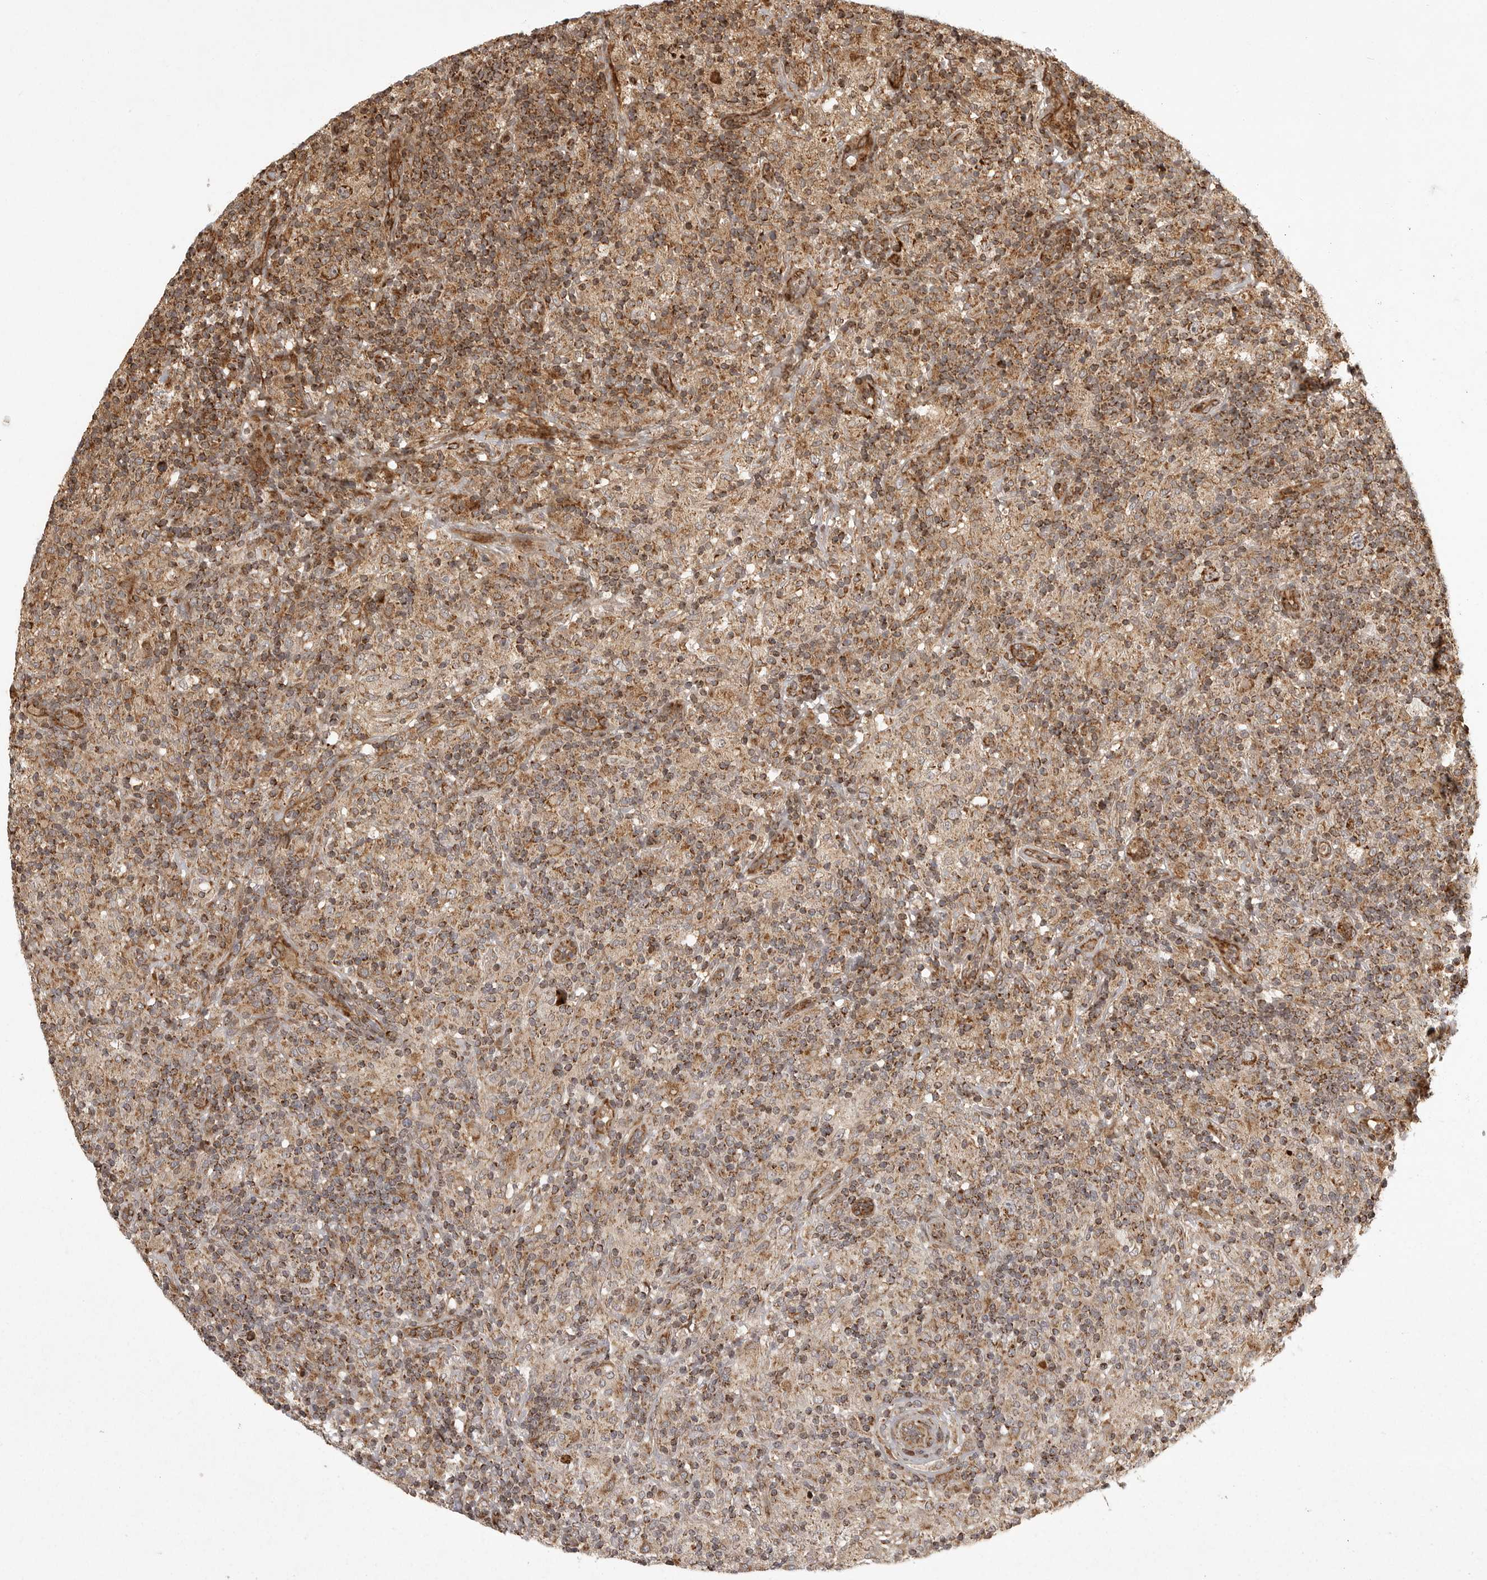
{"staining": {"intensity": "moderate", "quantity": ">75%", "location": "cytoplasmic/membranous"}, "tissue": "lymphoma", "cell_type": "Tumor cells", "image_type": "cancer", "snomed": [{"axis": "morphology", "description": "Hodgkin's disease, NOS"}, {"axis": "topography", "description": "Lymph node"}], "caption": "An immunohistochemistry micrograph of neoplastic tissue is shown. Protein staining in brown labels moderate cytoplasmic/membranous positivity in Hodgkin's disease within tumor cells.", "gene": "NARS2", "patient": {"sex": "male", "age": 70}}